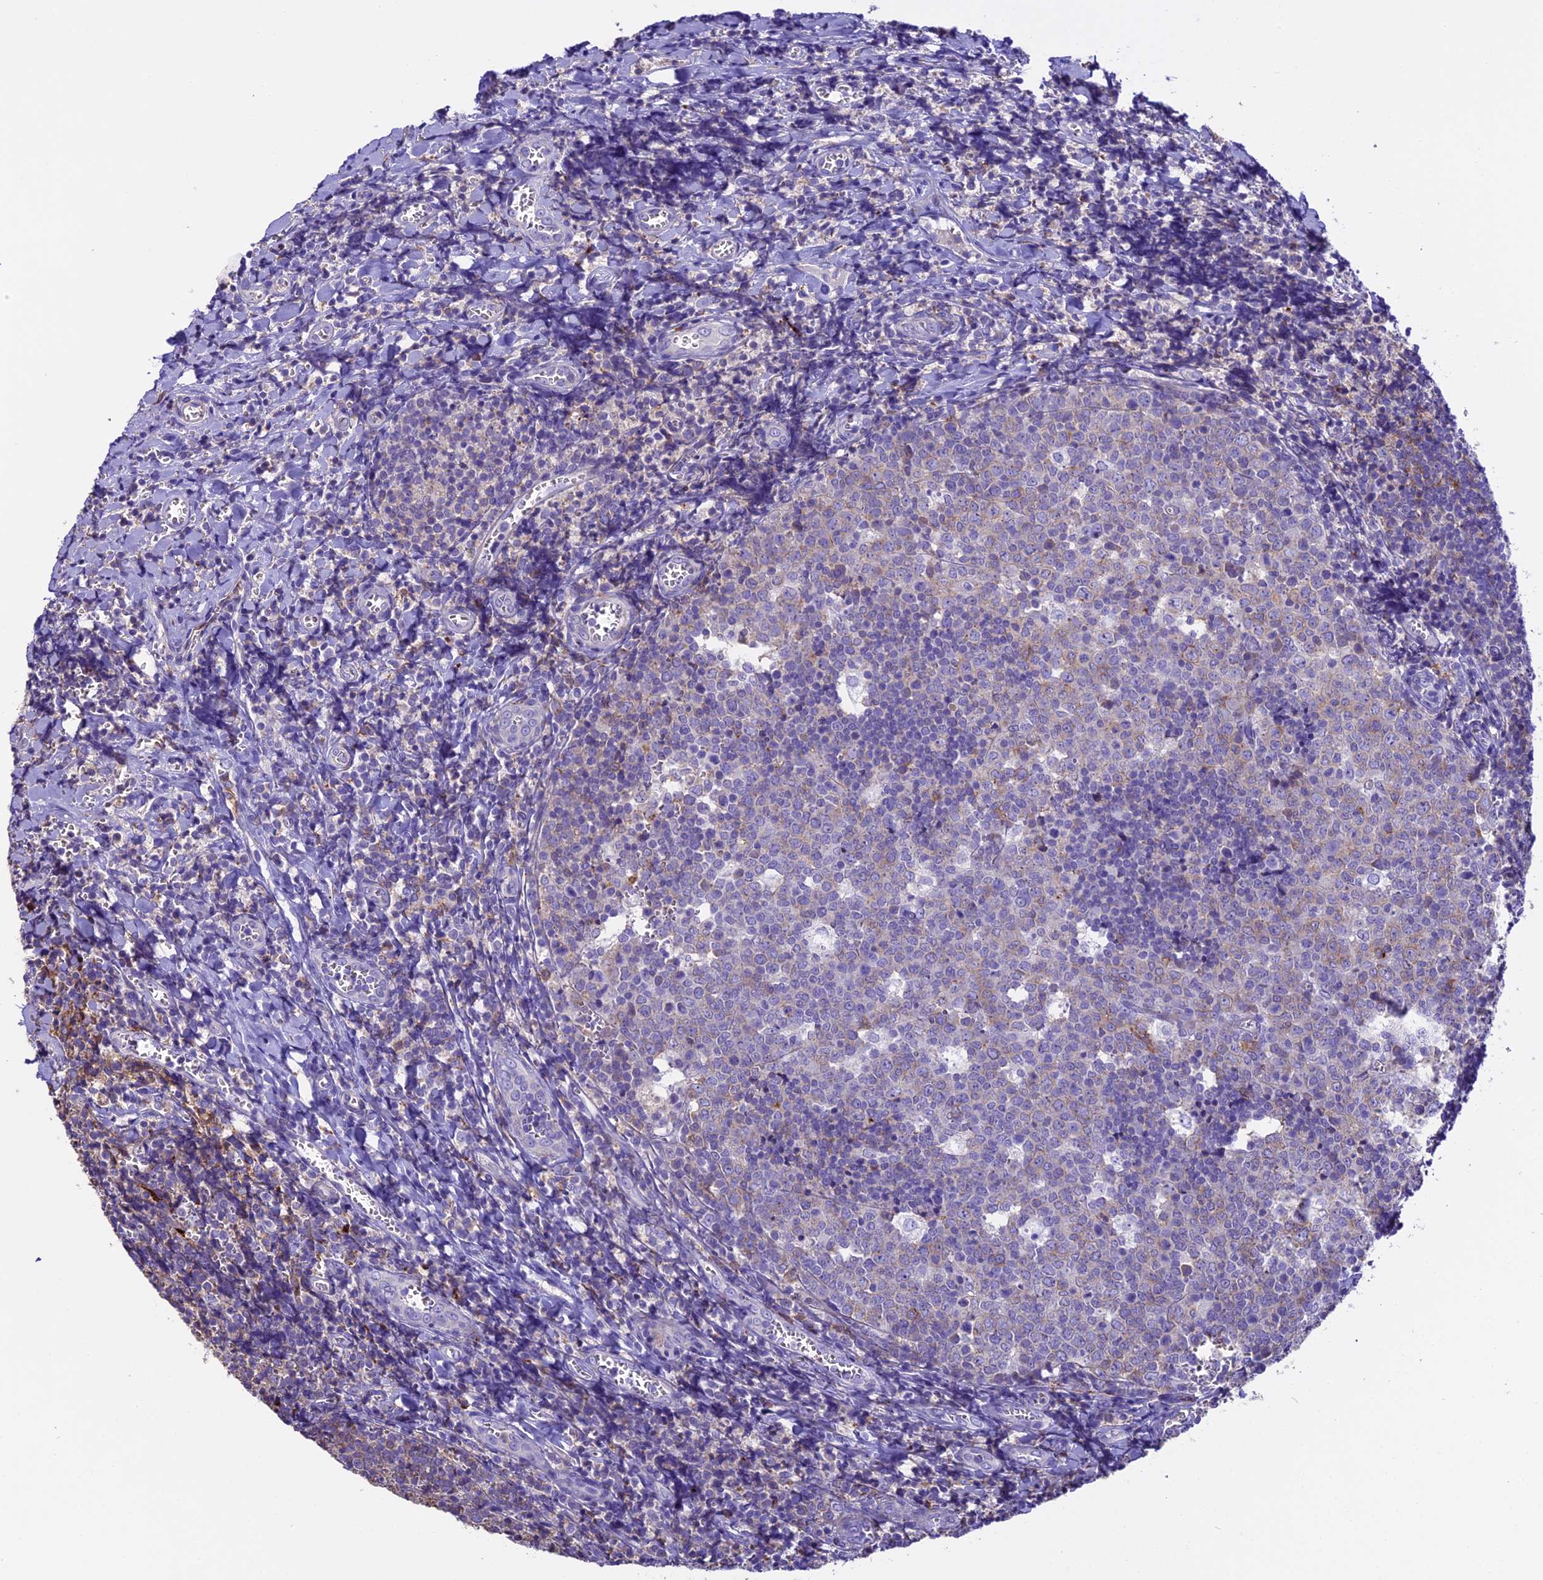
{"staining": {"intensity": "moderate", "quantity": "<25%", "location": "cytoplasmic/membranous"}, "tissue": "tonsil", "cell_type": "Germinal center cells", "image_type": "normal", "snomed": [{"axis": "morphology", "description": "Normal tissue, NOS"}, {"axis": "topography", "description": "Tonsil"}], "caption": "Immunohistochemistry (IHC) staining of unremarkable tonsil, which reveals low levels of moderate cytoplasmic/membranous staining in about <25% of germinal center cells indicating moderate cytoplasmic/membranous protein staining. The staining was performed using DAB (brown) for protein detection and nuclei were counterstained in hematoxylin (blue).", "gene": "NOD2", "patient": {"sex": "male", "age": 27}}